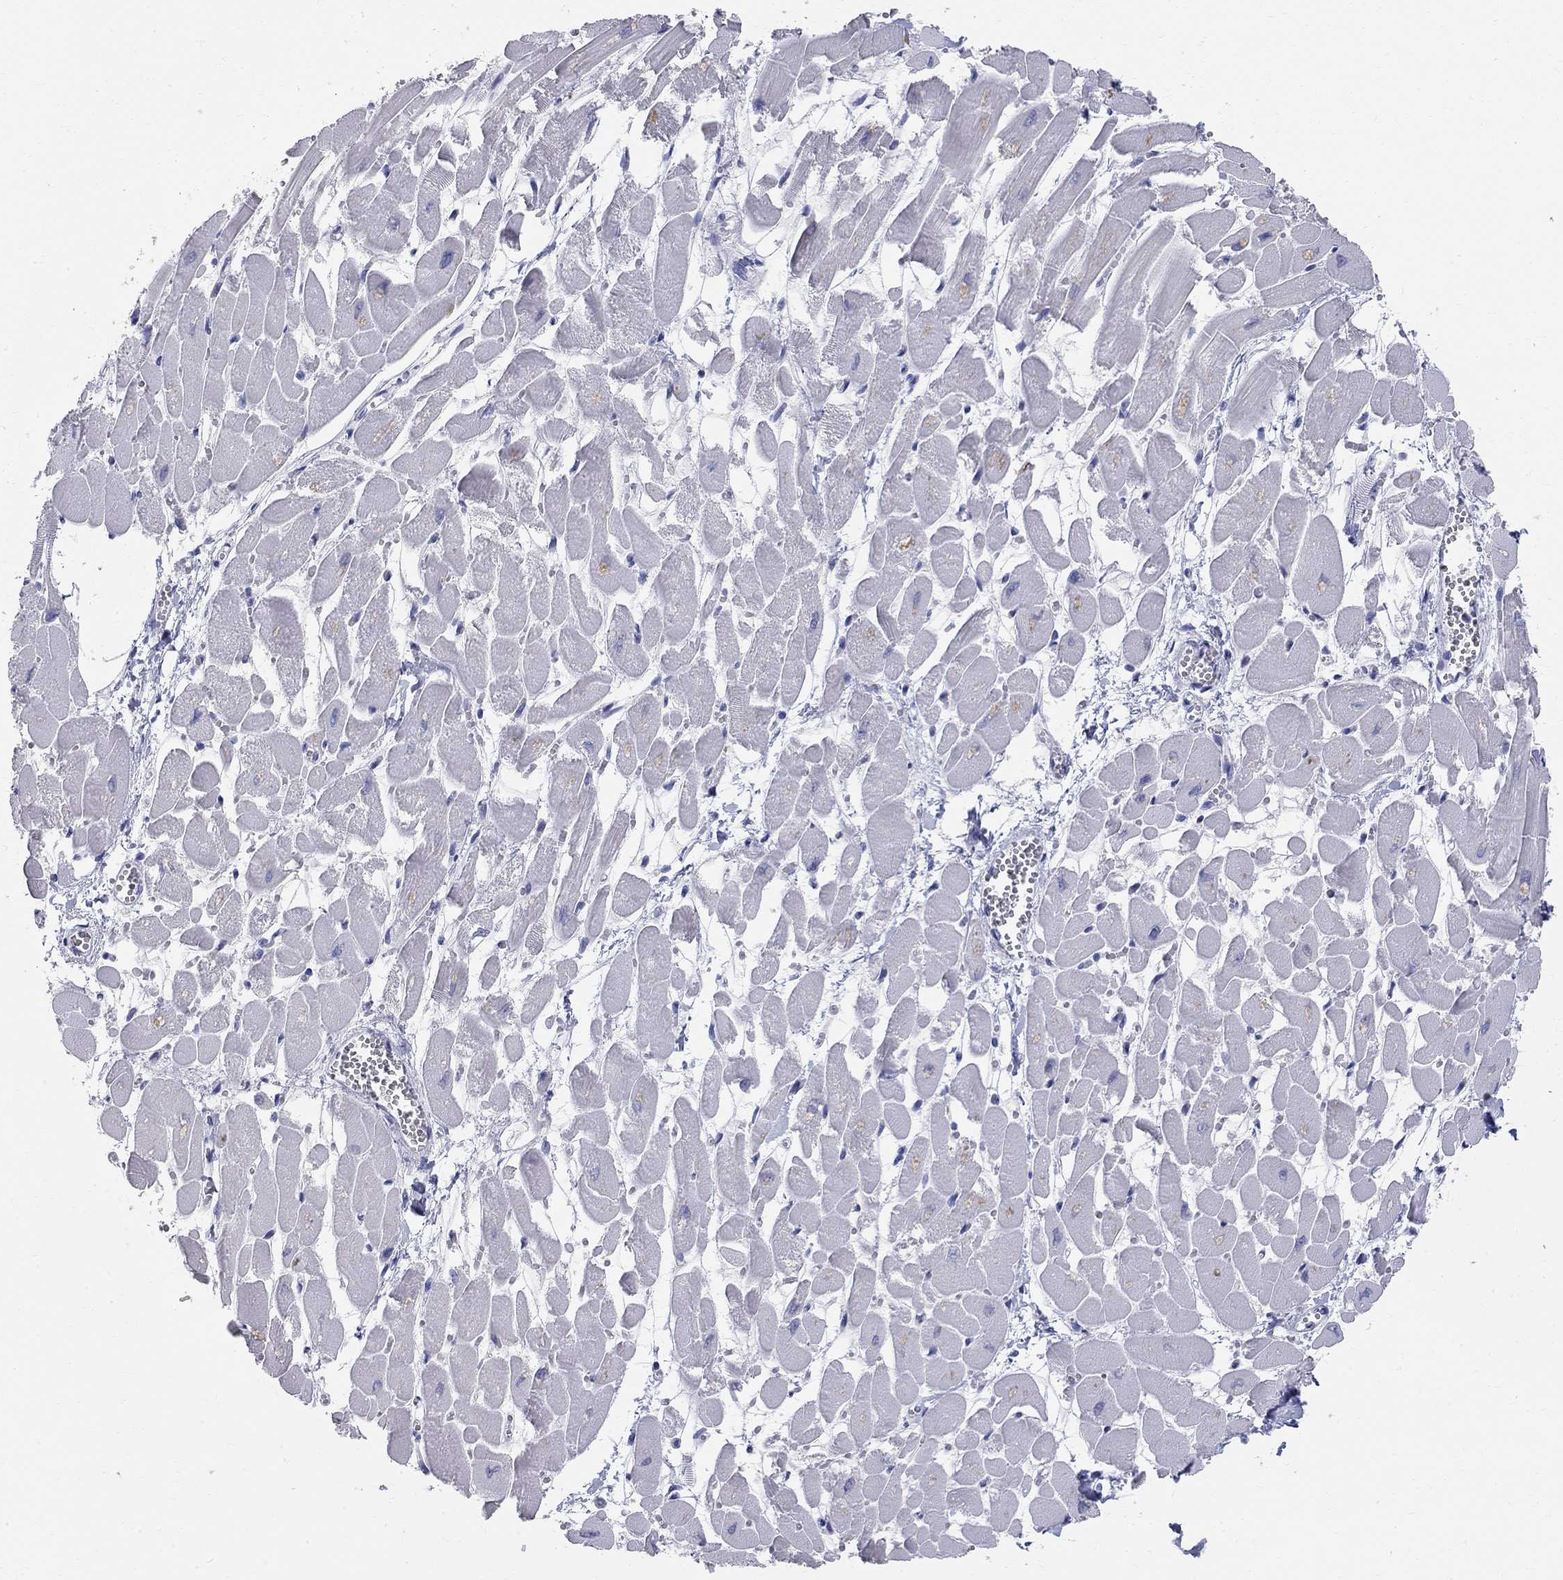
{"staining": {"intensity": "negative", "quantity": "none", "location": "none"}, "tissue": "heart muscle", "cell_type": "Cardiomyocytes", "image_type": "normal", "snomed": [{"axis": "morphology", "description": "Normal tissue, NOS"}, {"axis": "topography", "description": "Heart"}], "caption": "Unremarkable heart muscle was stained to show a protein in brown. There is no significant expression in cardiomyocytes. Nuclei are stained in blue.", "gene": "PHOX2B", "patient": {"sex": "female", "age": 52}}